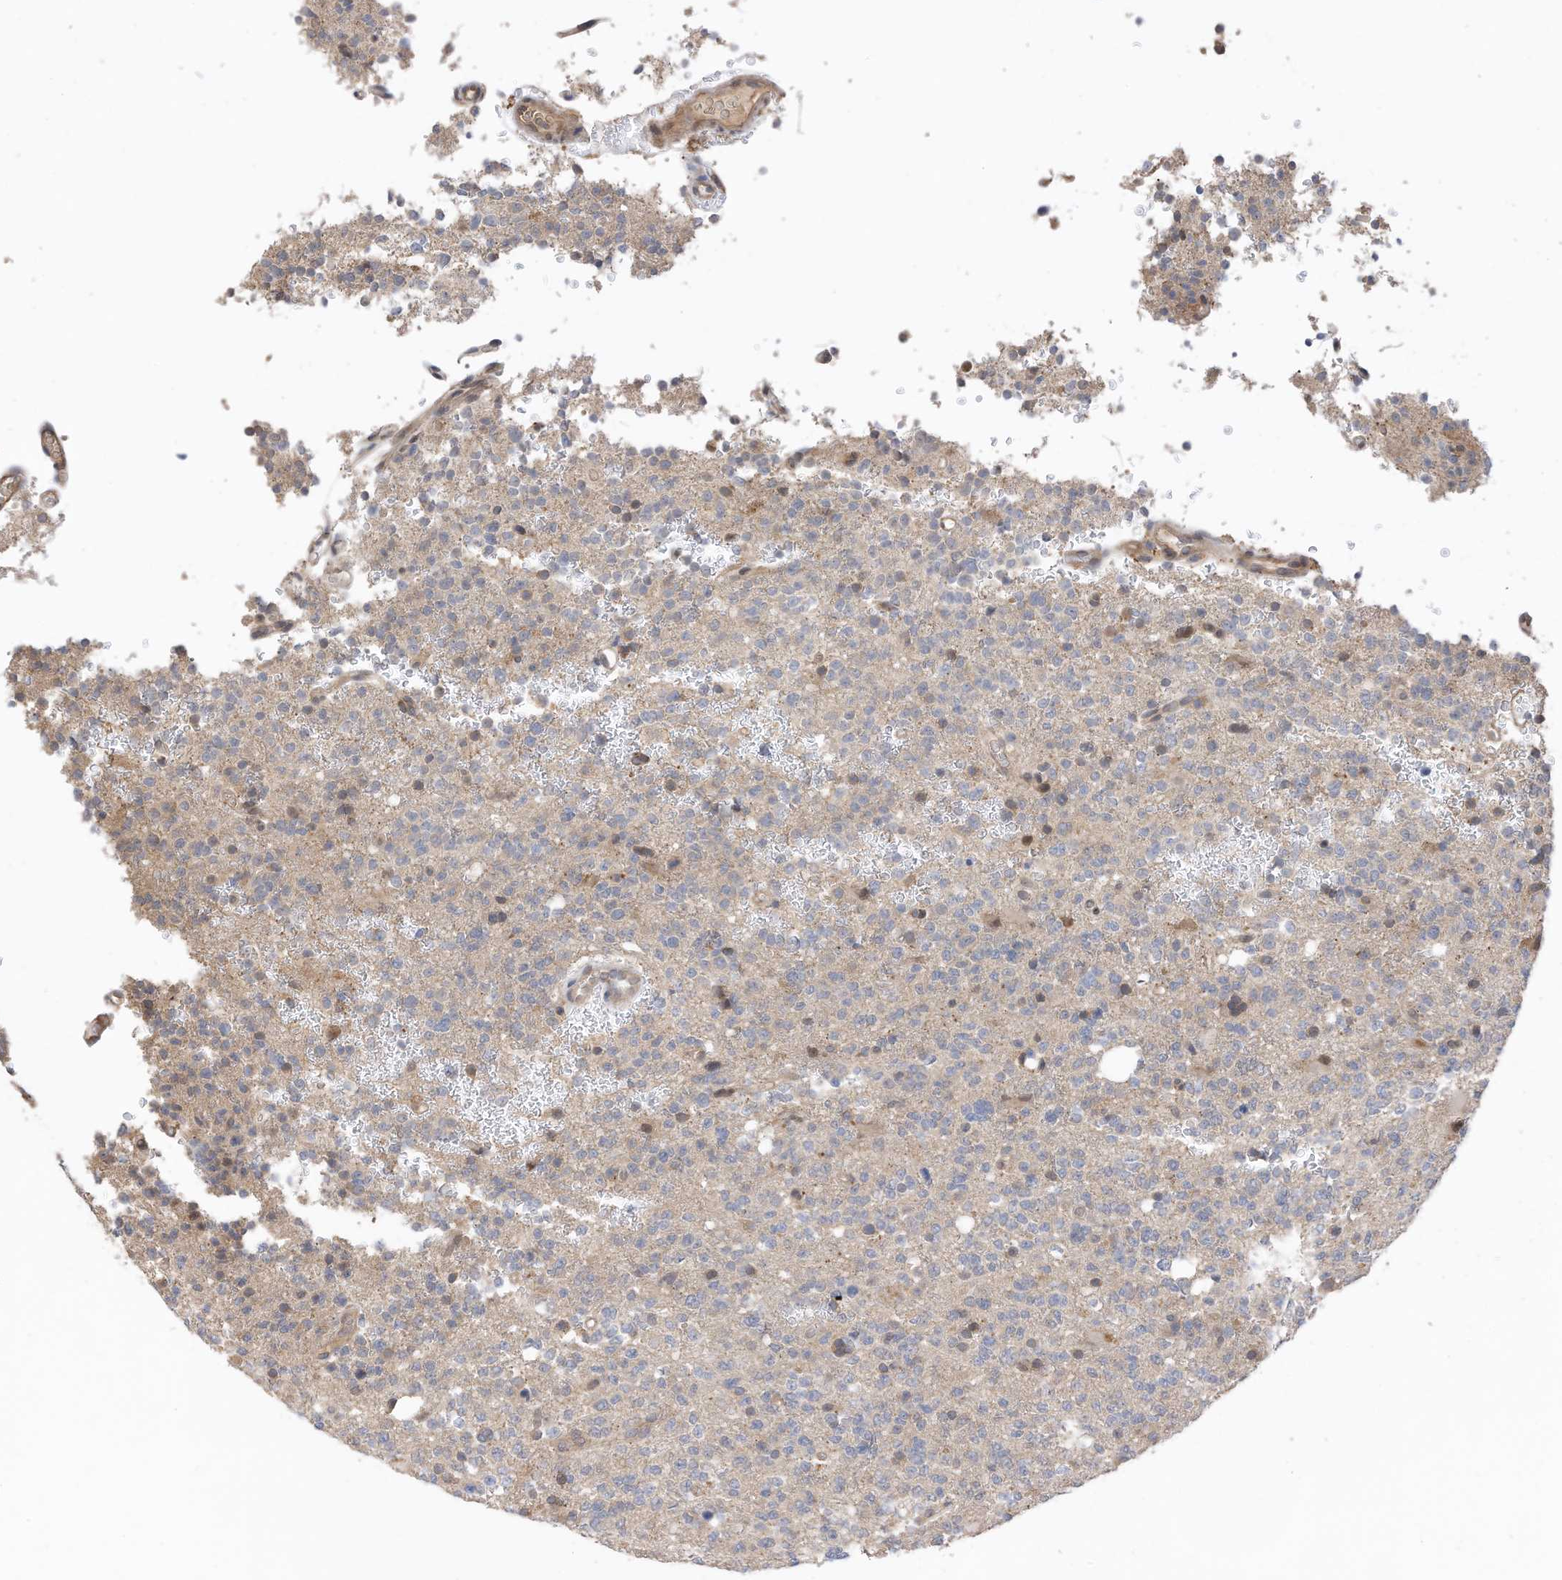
{"staining": {"intensity": "negative", "quantity": "none", "location": "none"}, "tissue": "glioma", "cell_type": "Tumor cells", "image_type": "cancer", "snomed": [{"axis": "morphology", "description": "Glioma, malignant, High grade"}, {"axis": "topography", "description": "Brain"}], "caption": "Glioma stained for a protein using immunohistochemistry (IHC) reveals no expression tumor cells.", "gene": "REC8", "patient": {"sex": "female", "age": 62}}